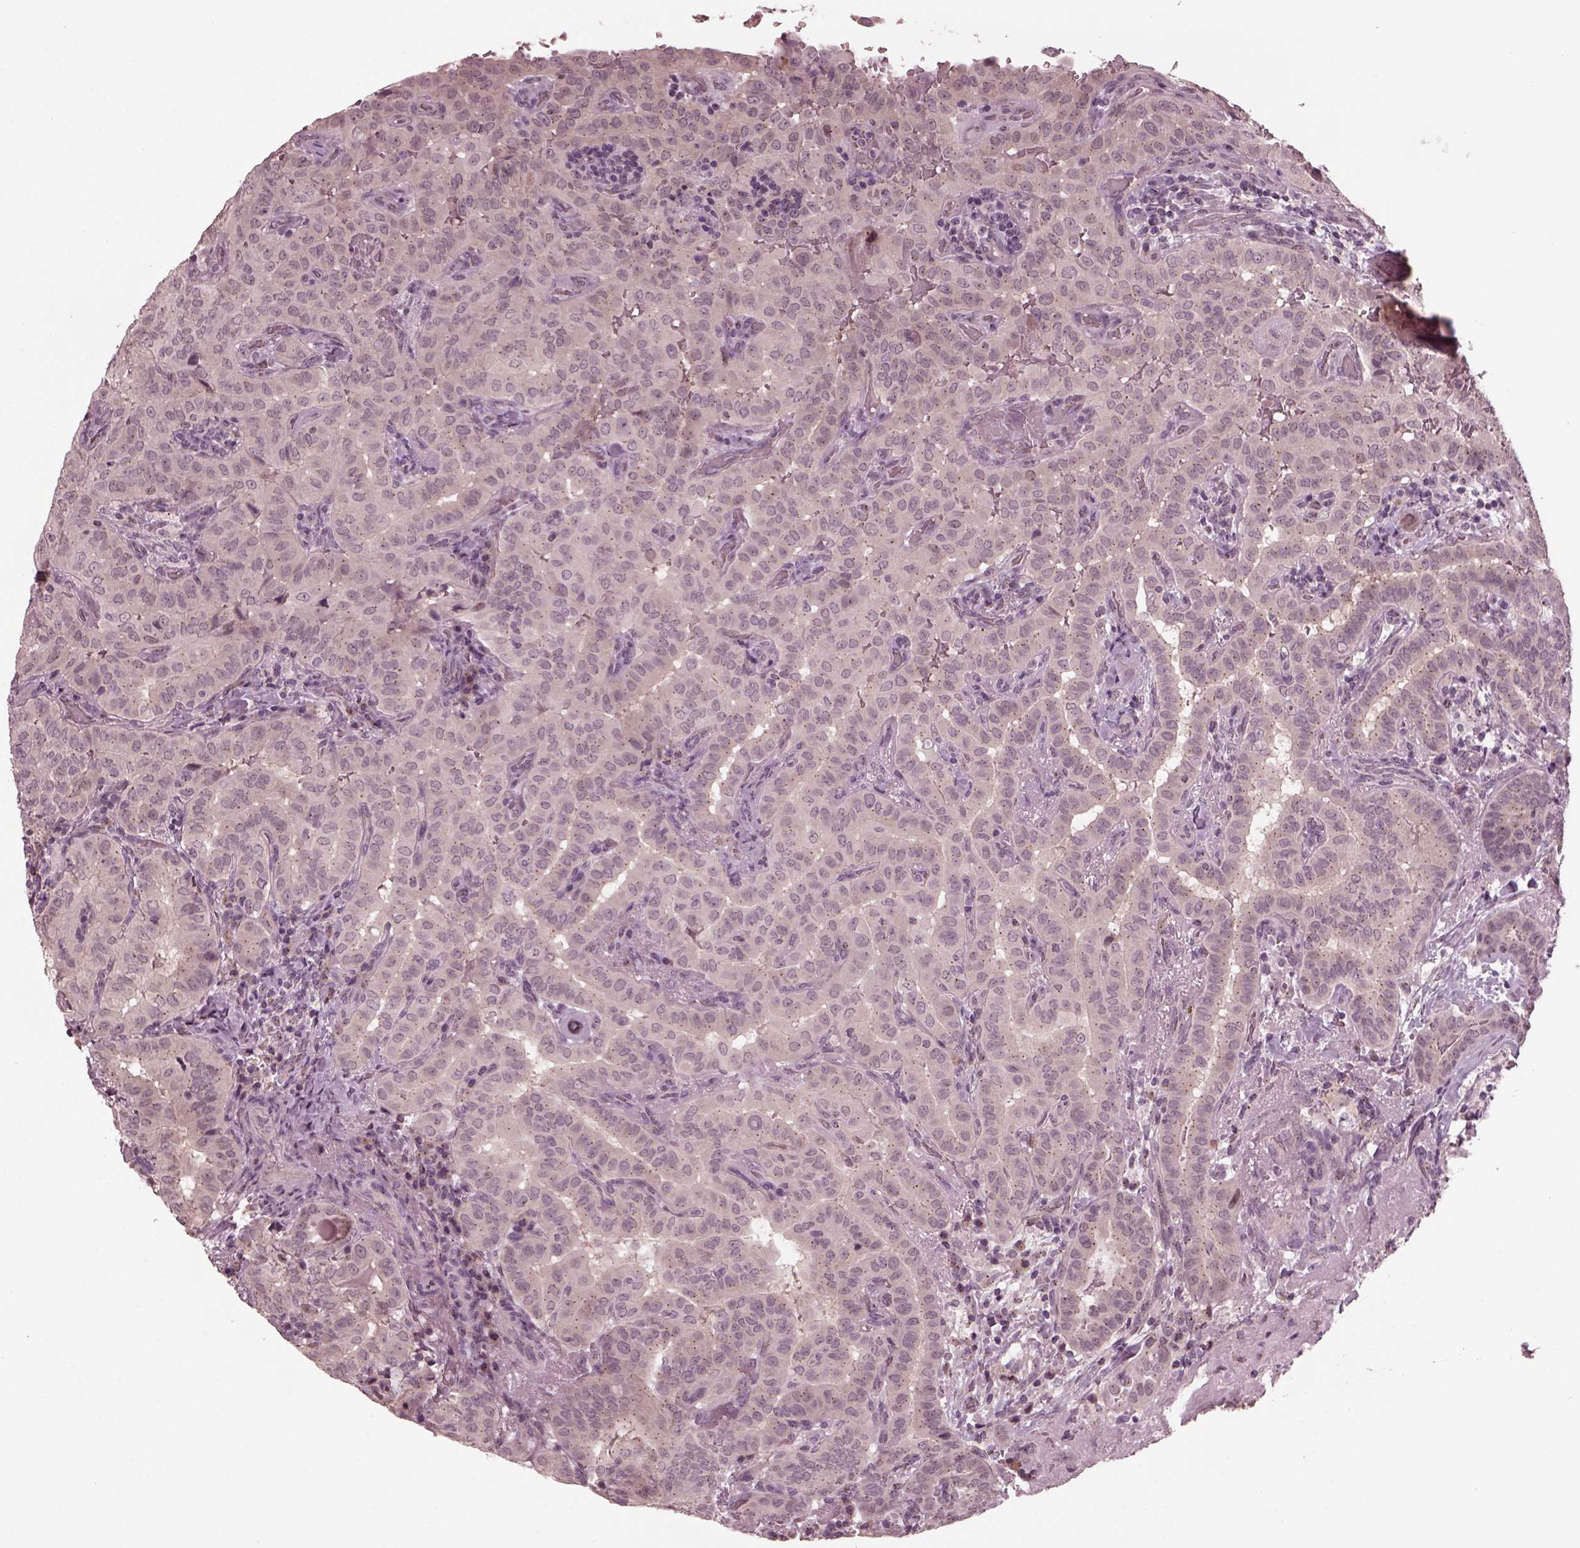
{"staining": {"intensity": "weak", "quantity": "<25%", "location": "cytoplasmic/membranous"}, "tissue": "thyroid cancer", "cell_type": "Tumor cells", "image_type": "cancer", "snomed": [{"axis": "morphology", "description": "Papillary adenocarcinoma, NOS"}, {"axis": "morphology", "description": "Papillary adenoma metastatic"}, {"axis": "topography", "description": "Thyroid gland"}], "caption": "High magnification brightfield microscopy of thyroid papillary adenocarcinoma stained with DAB (3,3'-diaminobenzidine) (brown) and counterstained with hematoxylin (blue): tumor cells show no significant expression.", "gene": "SAXO1", "patient": {"sex": "female", "age": 50}}